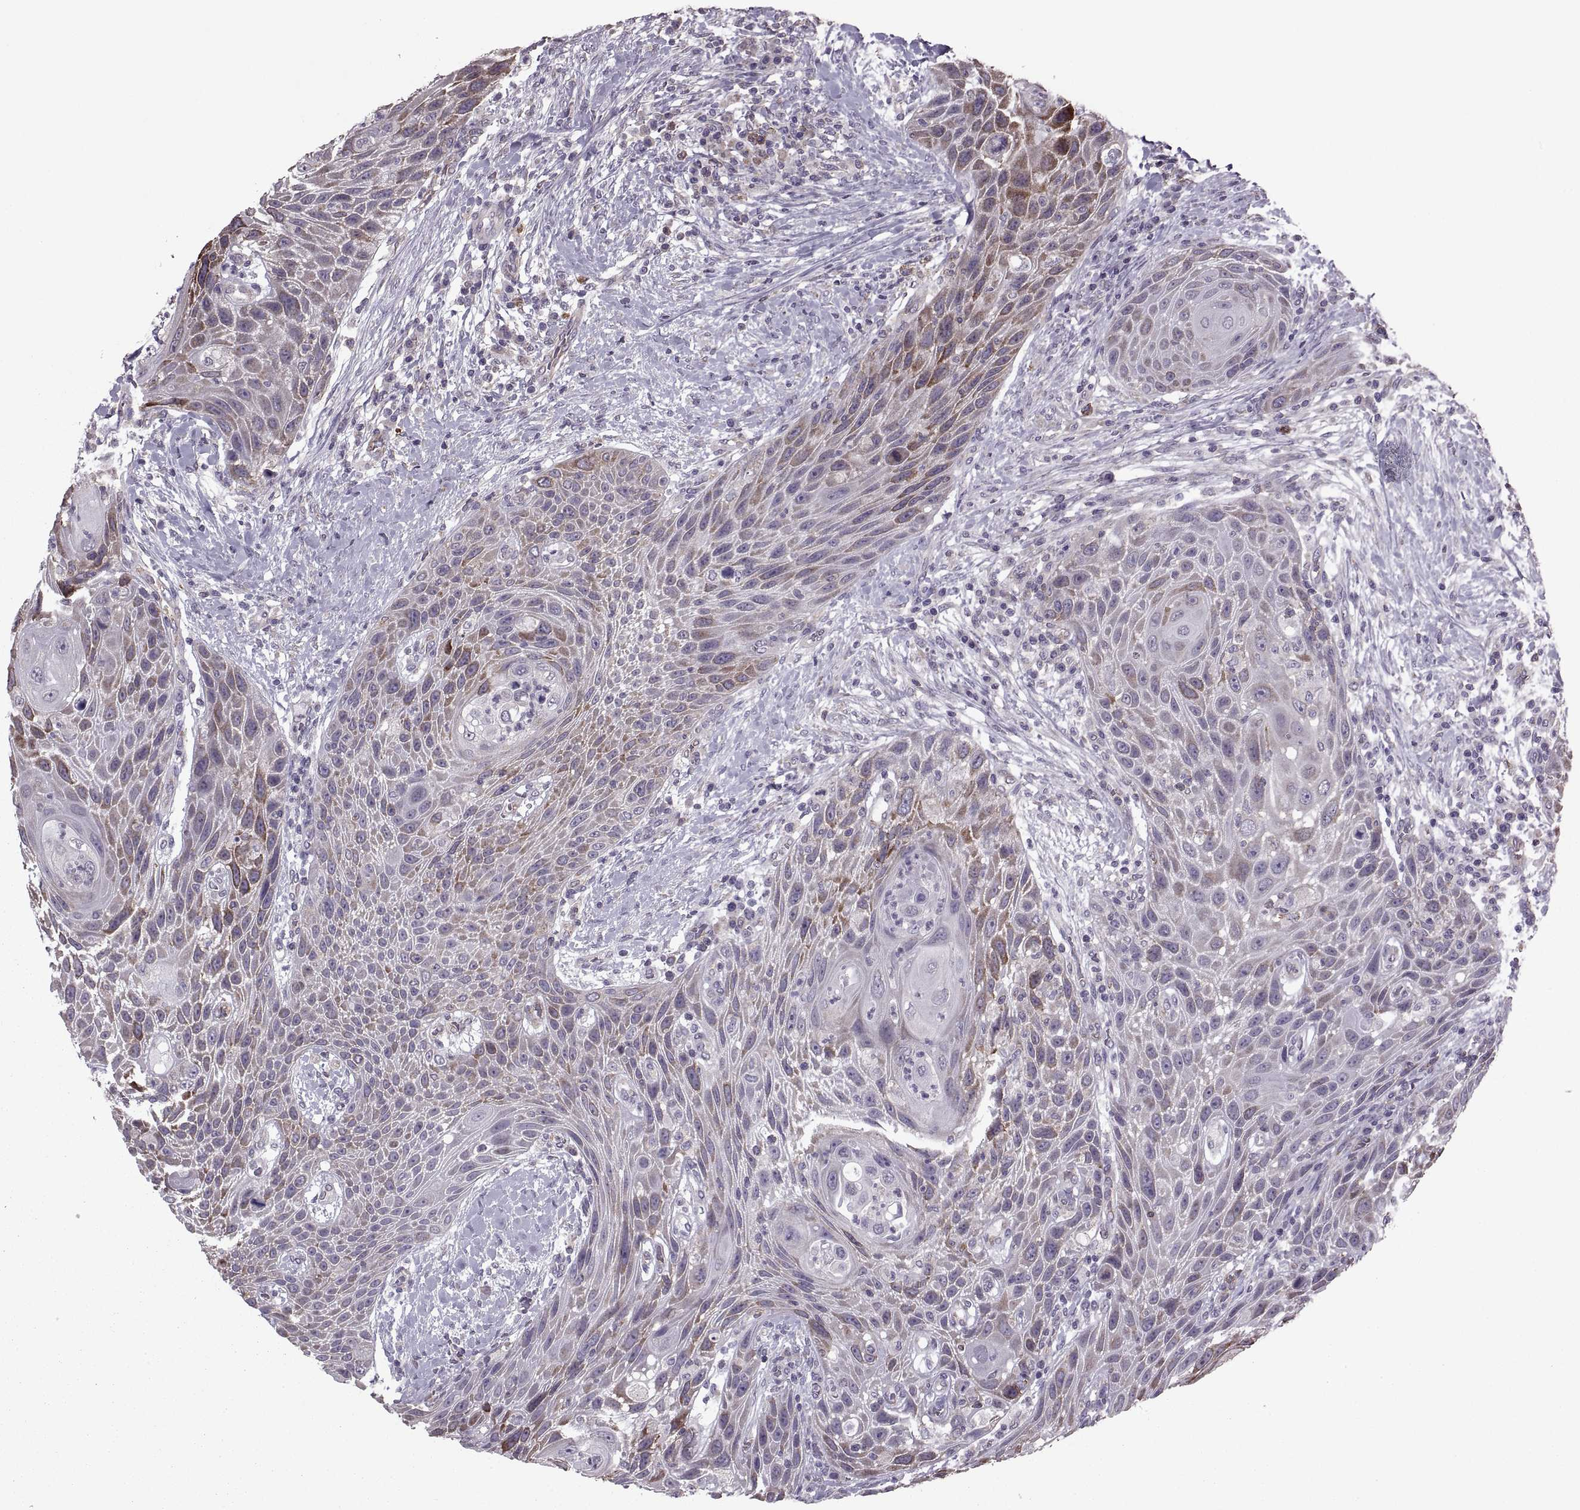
{"staining": {"intensity": "moderate", "quantity": "25%-75%", "location": "cytoplasmic/membranous"}, "tissue": "head and neck cancer", "cell_type": "Tumor cells", "image_type": "cancer", "snomed": [{"axis": "morphology", "description": "Squamous cell carcinoma, NOS"}, {"axis": "topography", "description": "Head-Neck"}], "caption": "IHC image of neoplastic tissue: squamous cell carcinoma (head and neck) stained using immunohistochemistry (IHC) demonstrates medium levels of moderate protein expression localized specifically in the cytoplasmic/membranous of tumor cells, appearing as a cytoplasmic/membranous brown color.", "gene": "PABPC1", "patient": {"sex": "male", "age": 69}}